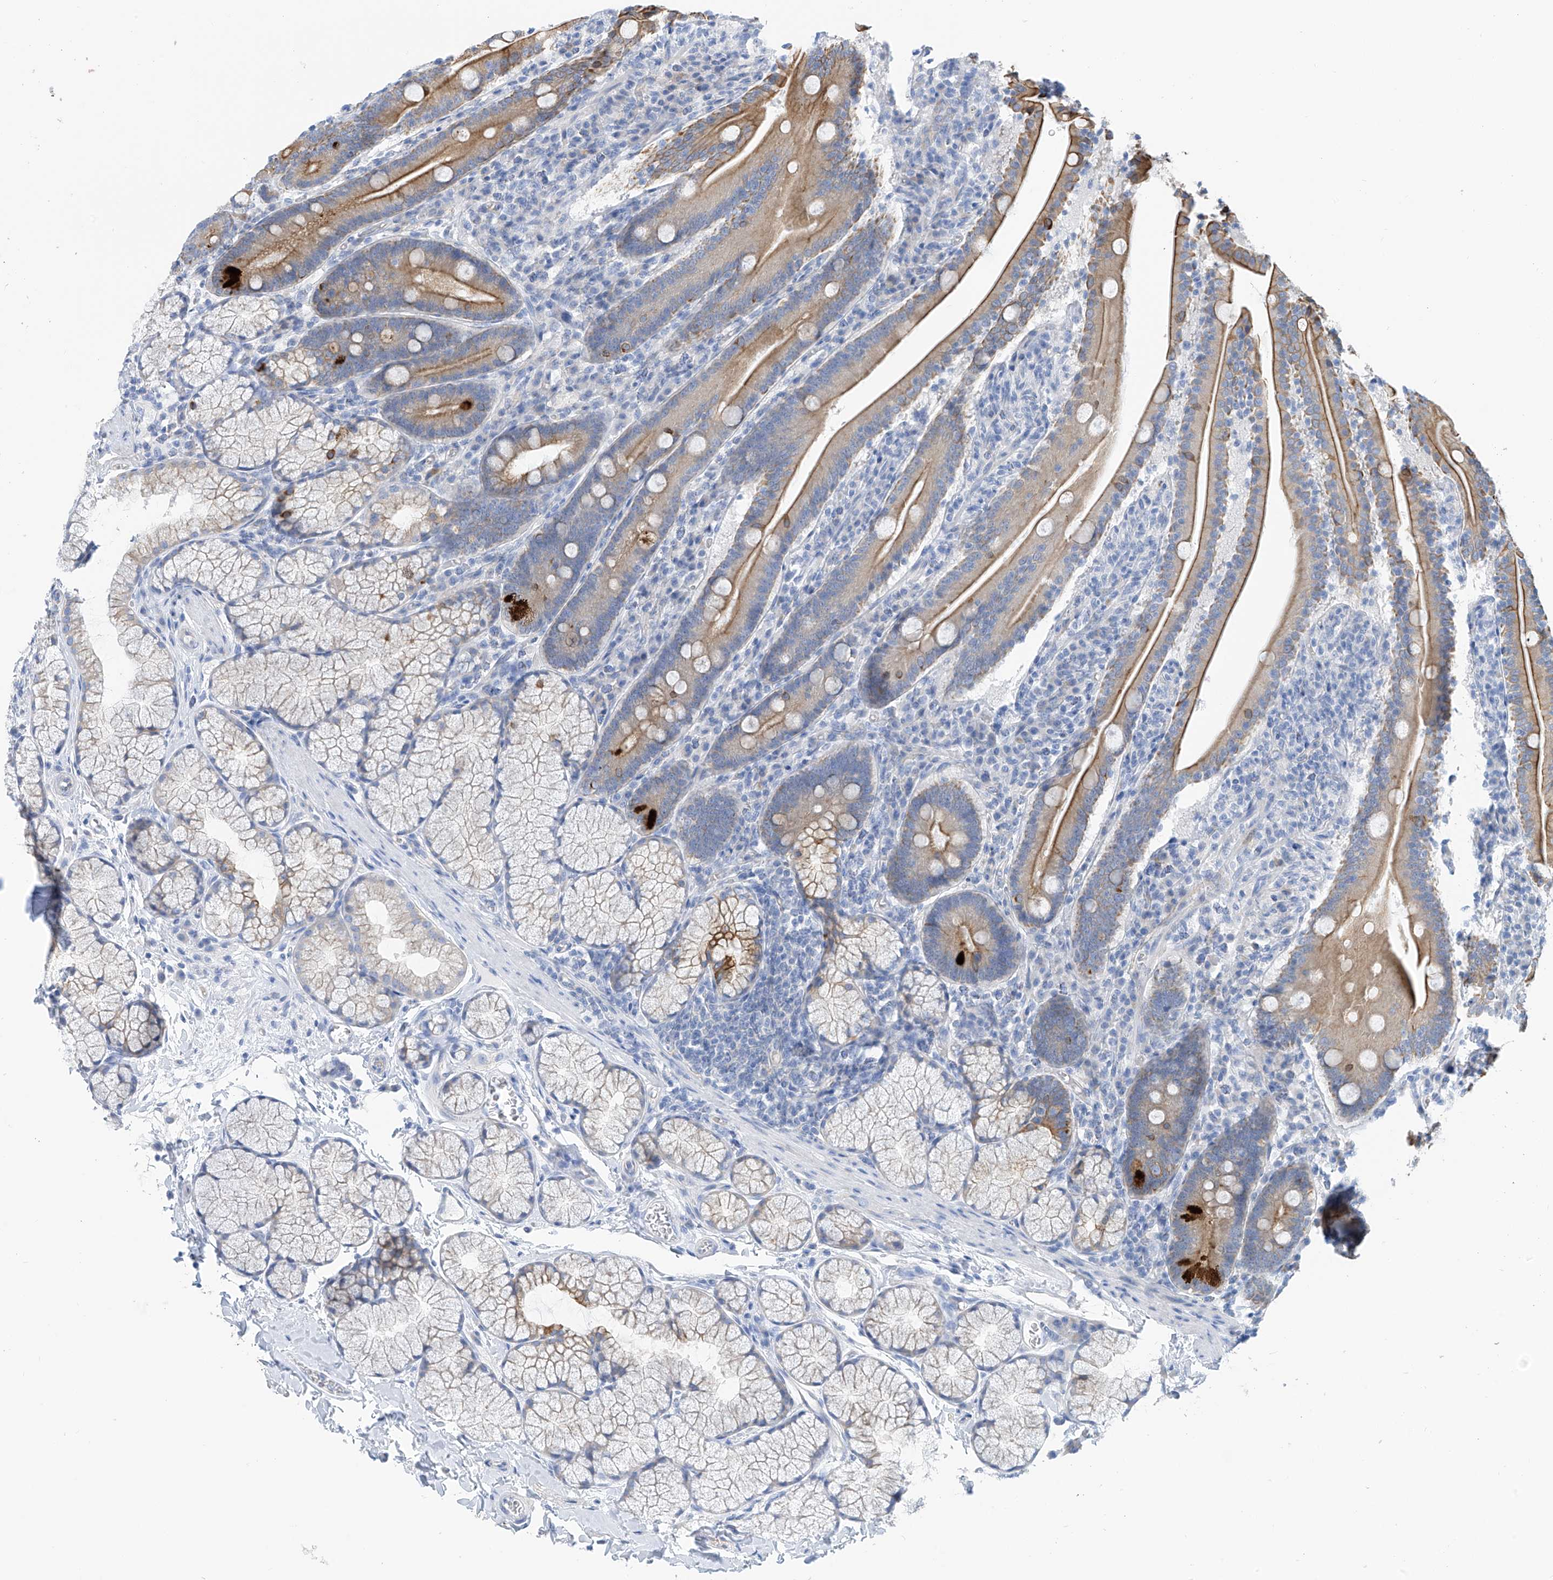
{"staining": {"intensity": "moderate", "quantity": ">75%", "location": "cytoplasmic/membranous"}, "tissue": "duodenum", "cell_type": "Glandular cells", "image_type": "normal", "snomed": [{"axis": "morphology", "description": "Normal tissue, NOS"}, {"axis": "topography", "description": "Duodenum"}], "caption": "The micrograph reveals immunohistochemical staining of normal duodenum. There is moderate cytoplasmic/membranous positivity is appreciated in approximately >75% of glandular cells.", "gene": "PIK3C2B", "patient": {"sex": "male", "age": 35}}